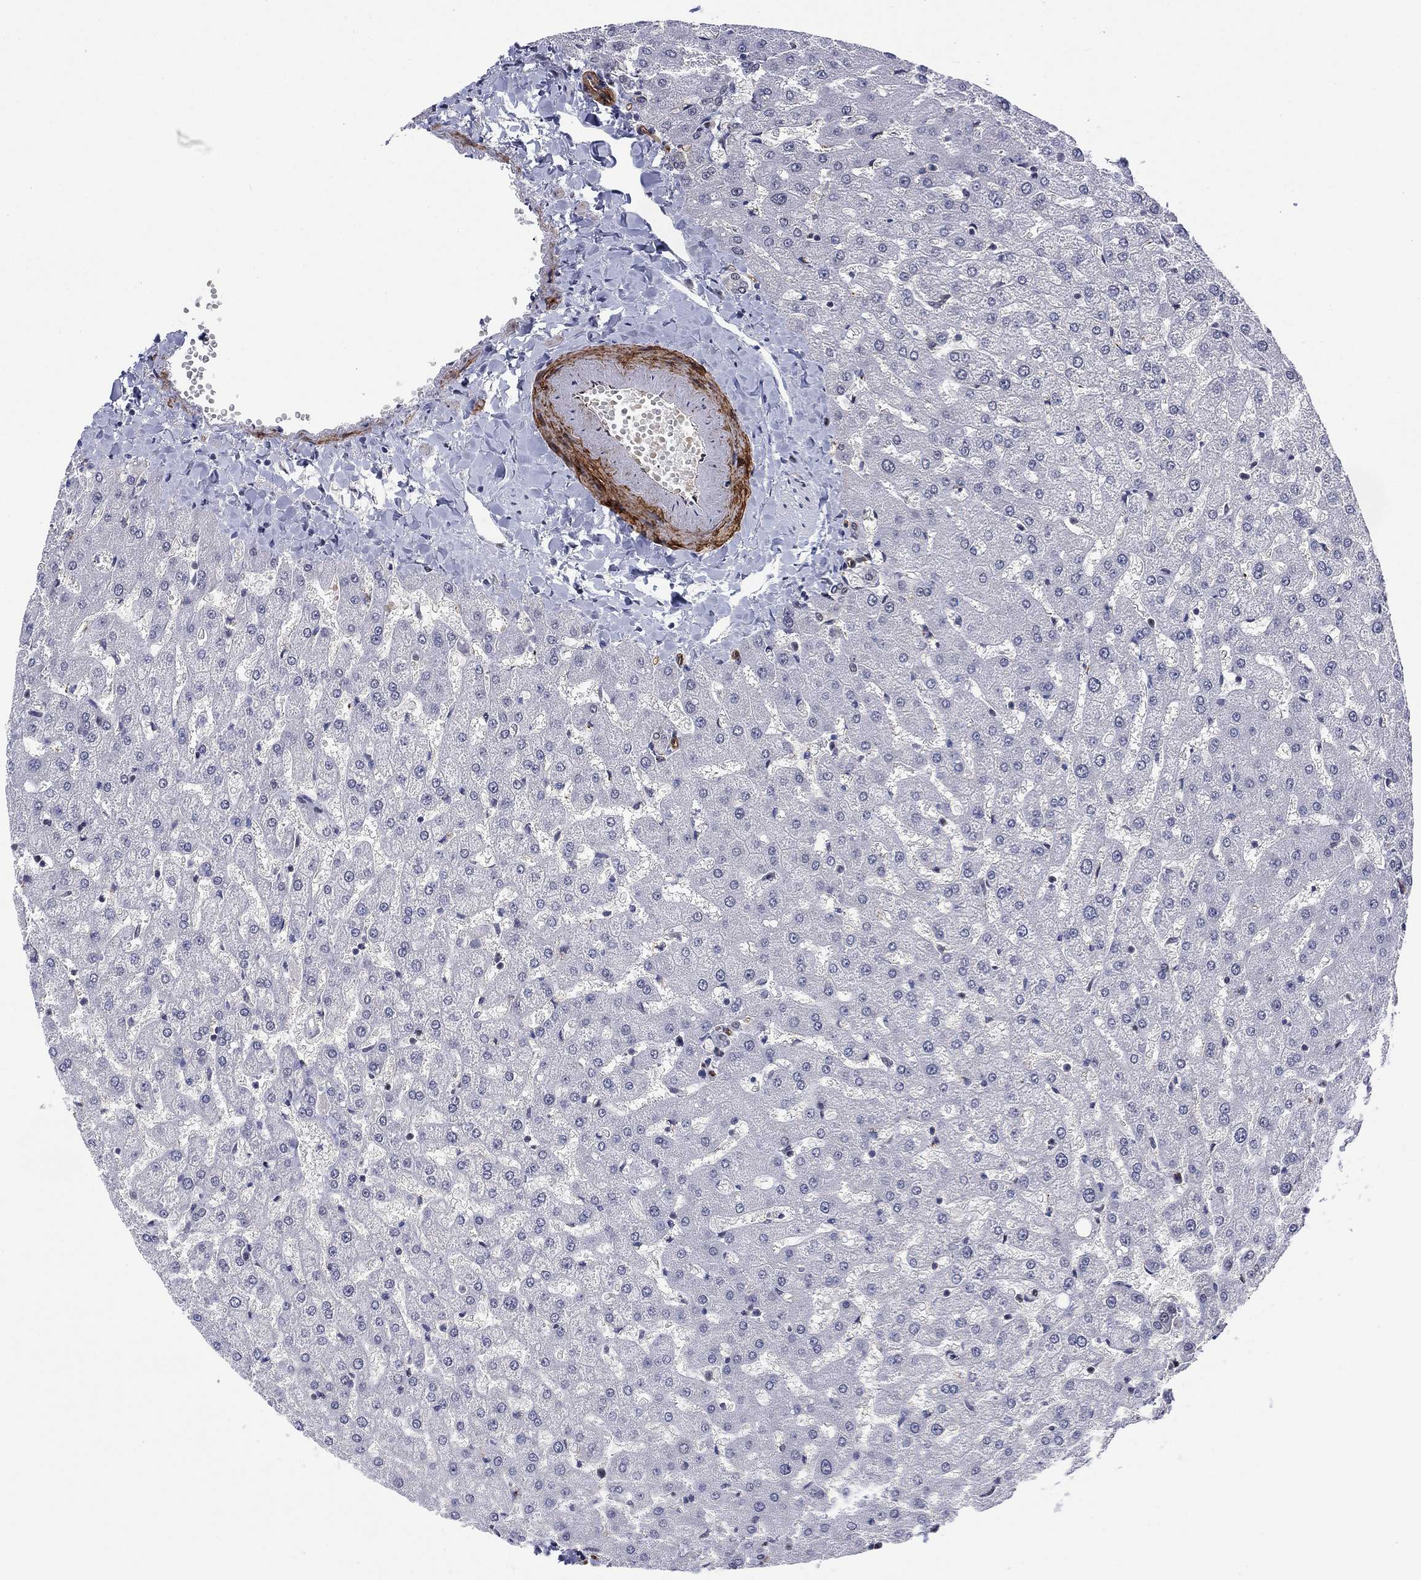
{"staining": {"intensity": "negative", "quantity": "none", "location": "none"}, "tissue": "liver", "cell_type": "Cholangiocytes", "image_type": "normal", "snomed": [{"axis": "morphology", "description": "Normal tissue, NOS"}, {"axis": "topography", "description": "Liver"}], "caption": "High magnification brightfield microscopy of normal liver stained with DAB (3,3'-diaminobenzidine) (brown) and counterstained with hematoxylin (blue): cholangiocytes show no significant expression.", "gene": "GSE1", "patient": {"sex": "female", "age": 50}}